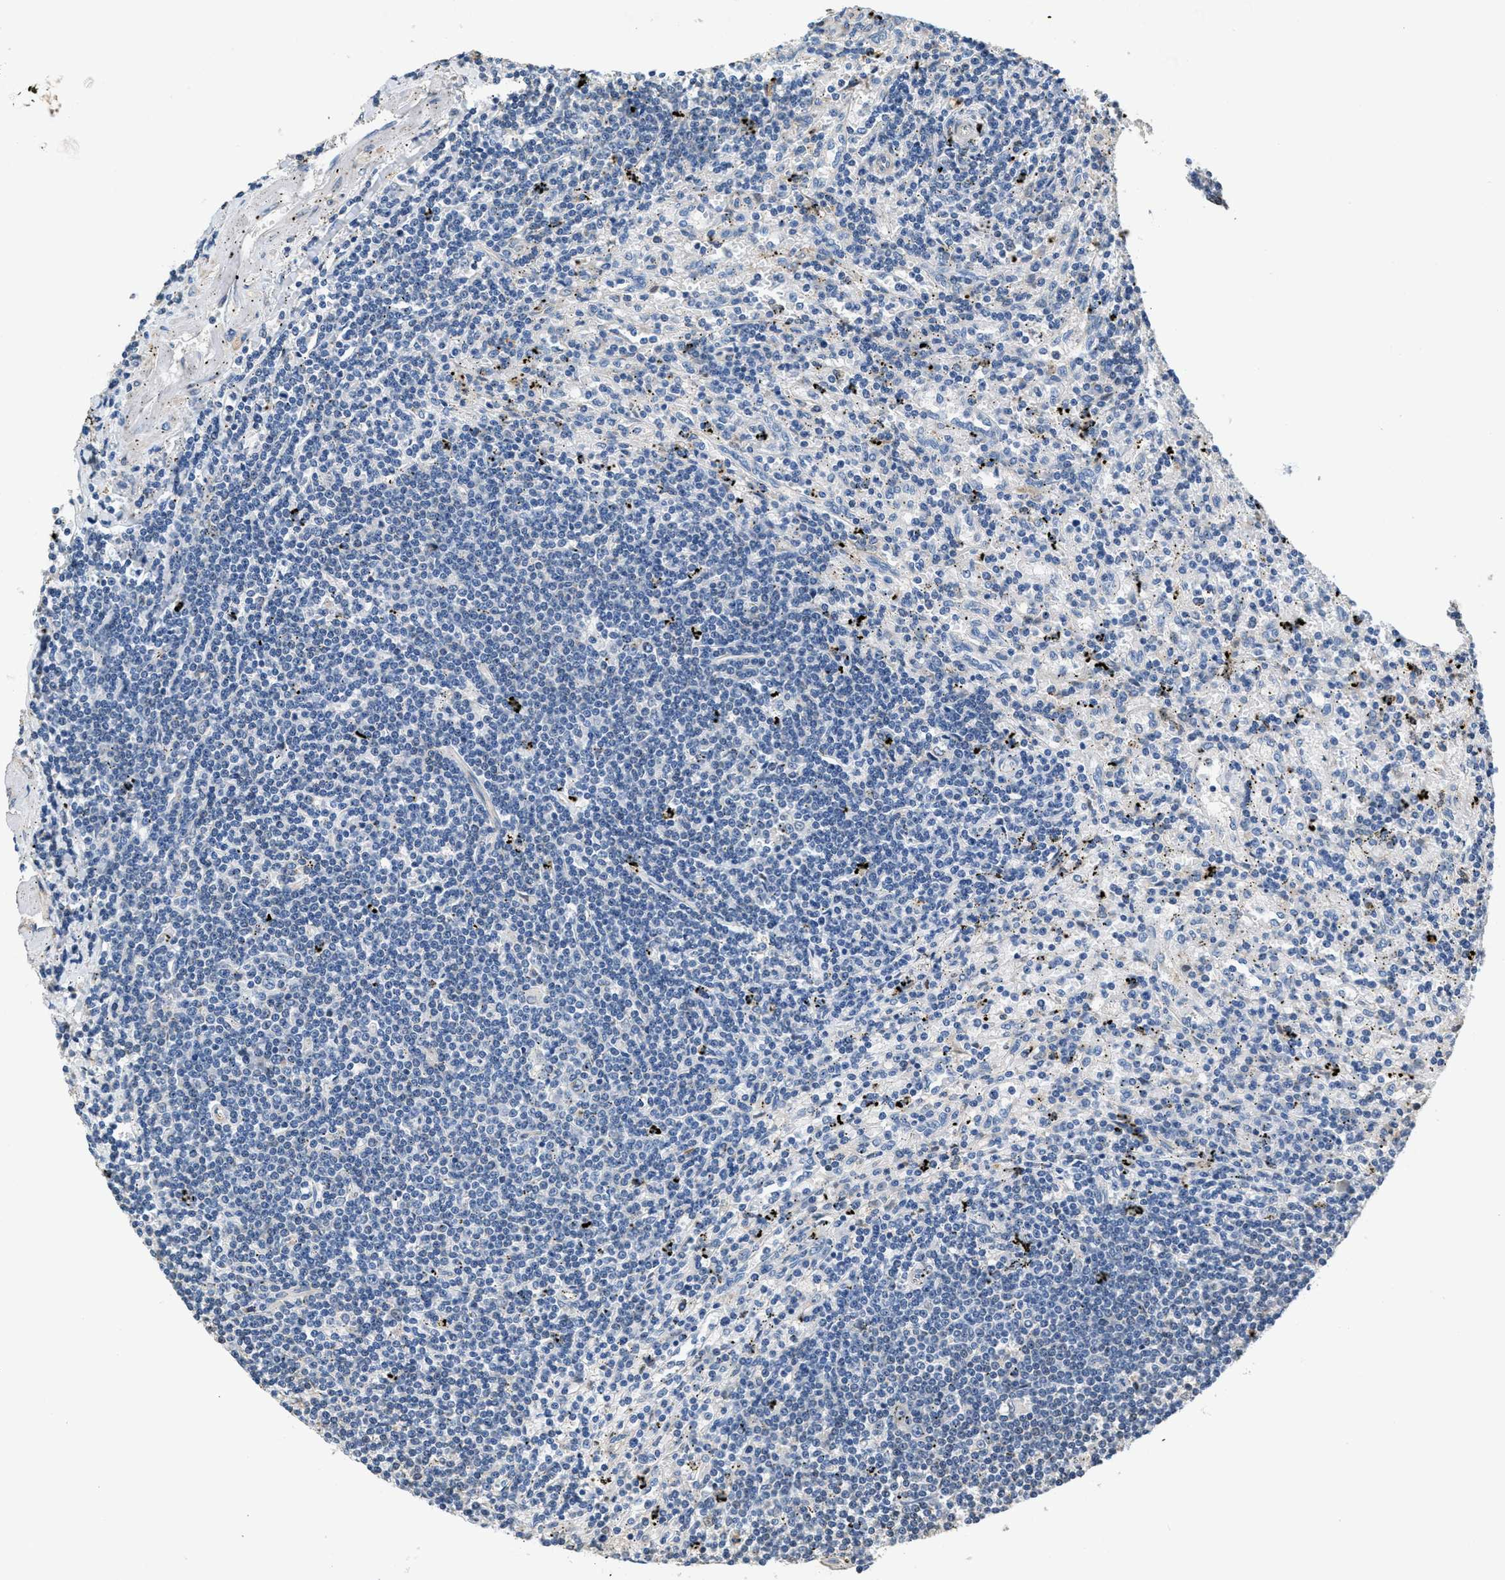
{"staining": {"intensity": "negative", "quantity": "none", "location": "none"}, "tissue": "lymphoma", "cell_type": "Tumor cells", "image_type": "cancer", "snomed": [{"axis": "morphology", "description": "Malignant lymphoma, non-Hodgkin's type, Low grade"}, {"axis": "topography", "description": "Spleen"}], "caption": "An image of human lymphoma is negative for staining in tumor cells.", "gene": "TOMM70", "patient": {"sex": "male", "age": 76}}